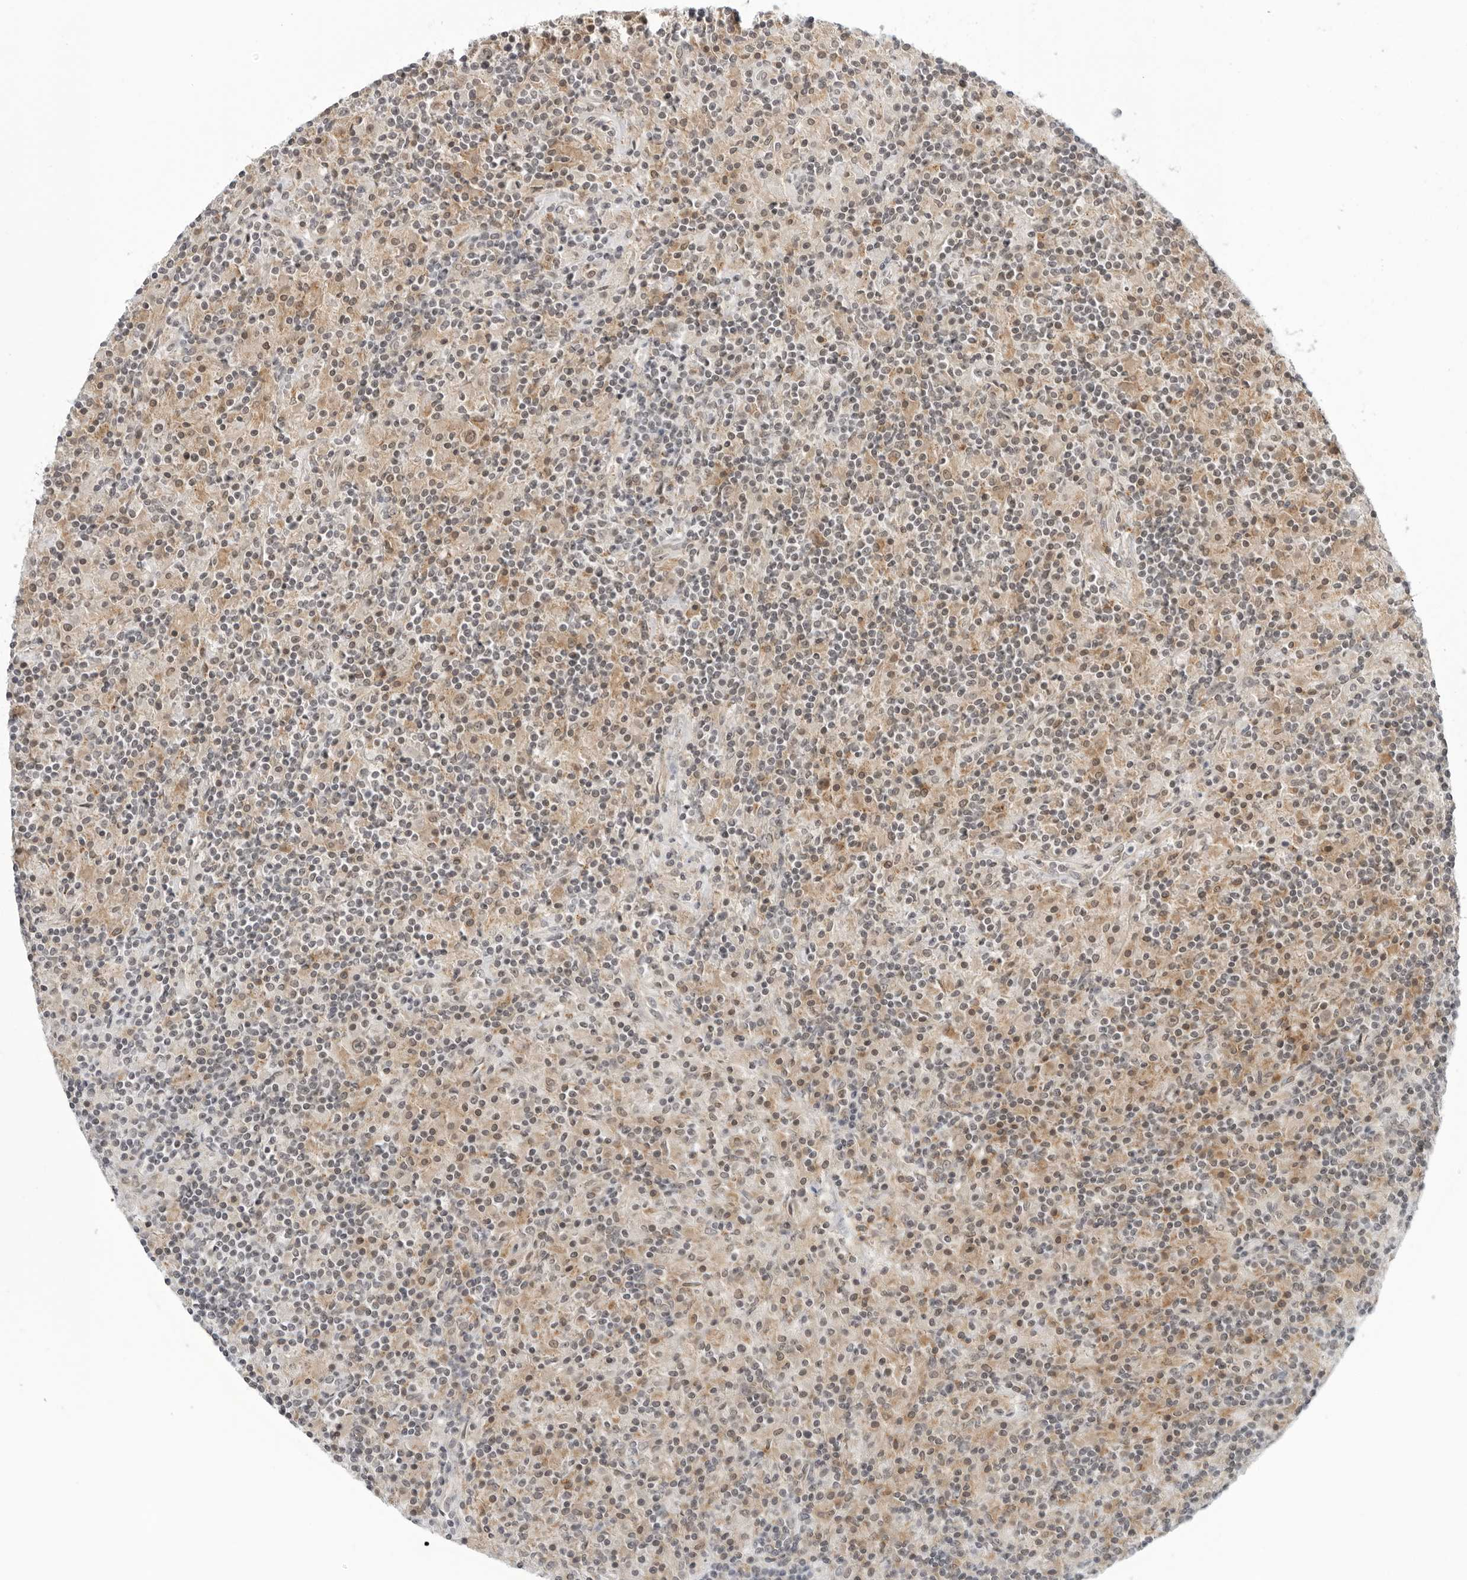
{"staining": {"intensity": "moderate", "quantity": "25%-75%", "location": "cytoplasmic/membranous"}, "tissue": "lymphoma", "cell_type": "Tumor cells", "image_type": "cancer", "snomed": [{"axis": "morphology", "description": "Hodgkin's disease, NOS"}, {"axis": "topography", "description": "Lymph node"}], "caption": "Tumor cells demonstrate medium levels of moderate cytoplasmic/membranous positivity in about 25%-75% of cells in human Hodgkin's disease. (Stains: DAB (3,3'-diaminobenzidine) in brown, nuclei in blue, Microscopy: brightfield microscopy at high magnification).", "gene": "SUGCT", "patient": {"sex": "male", "age": 70}}